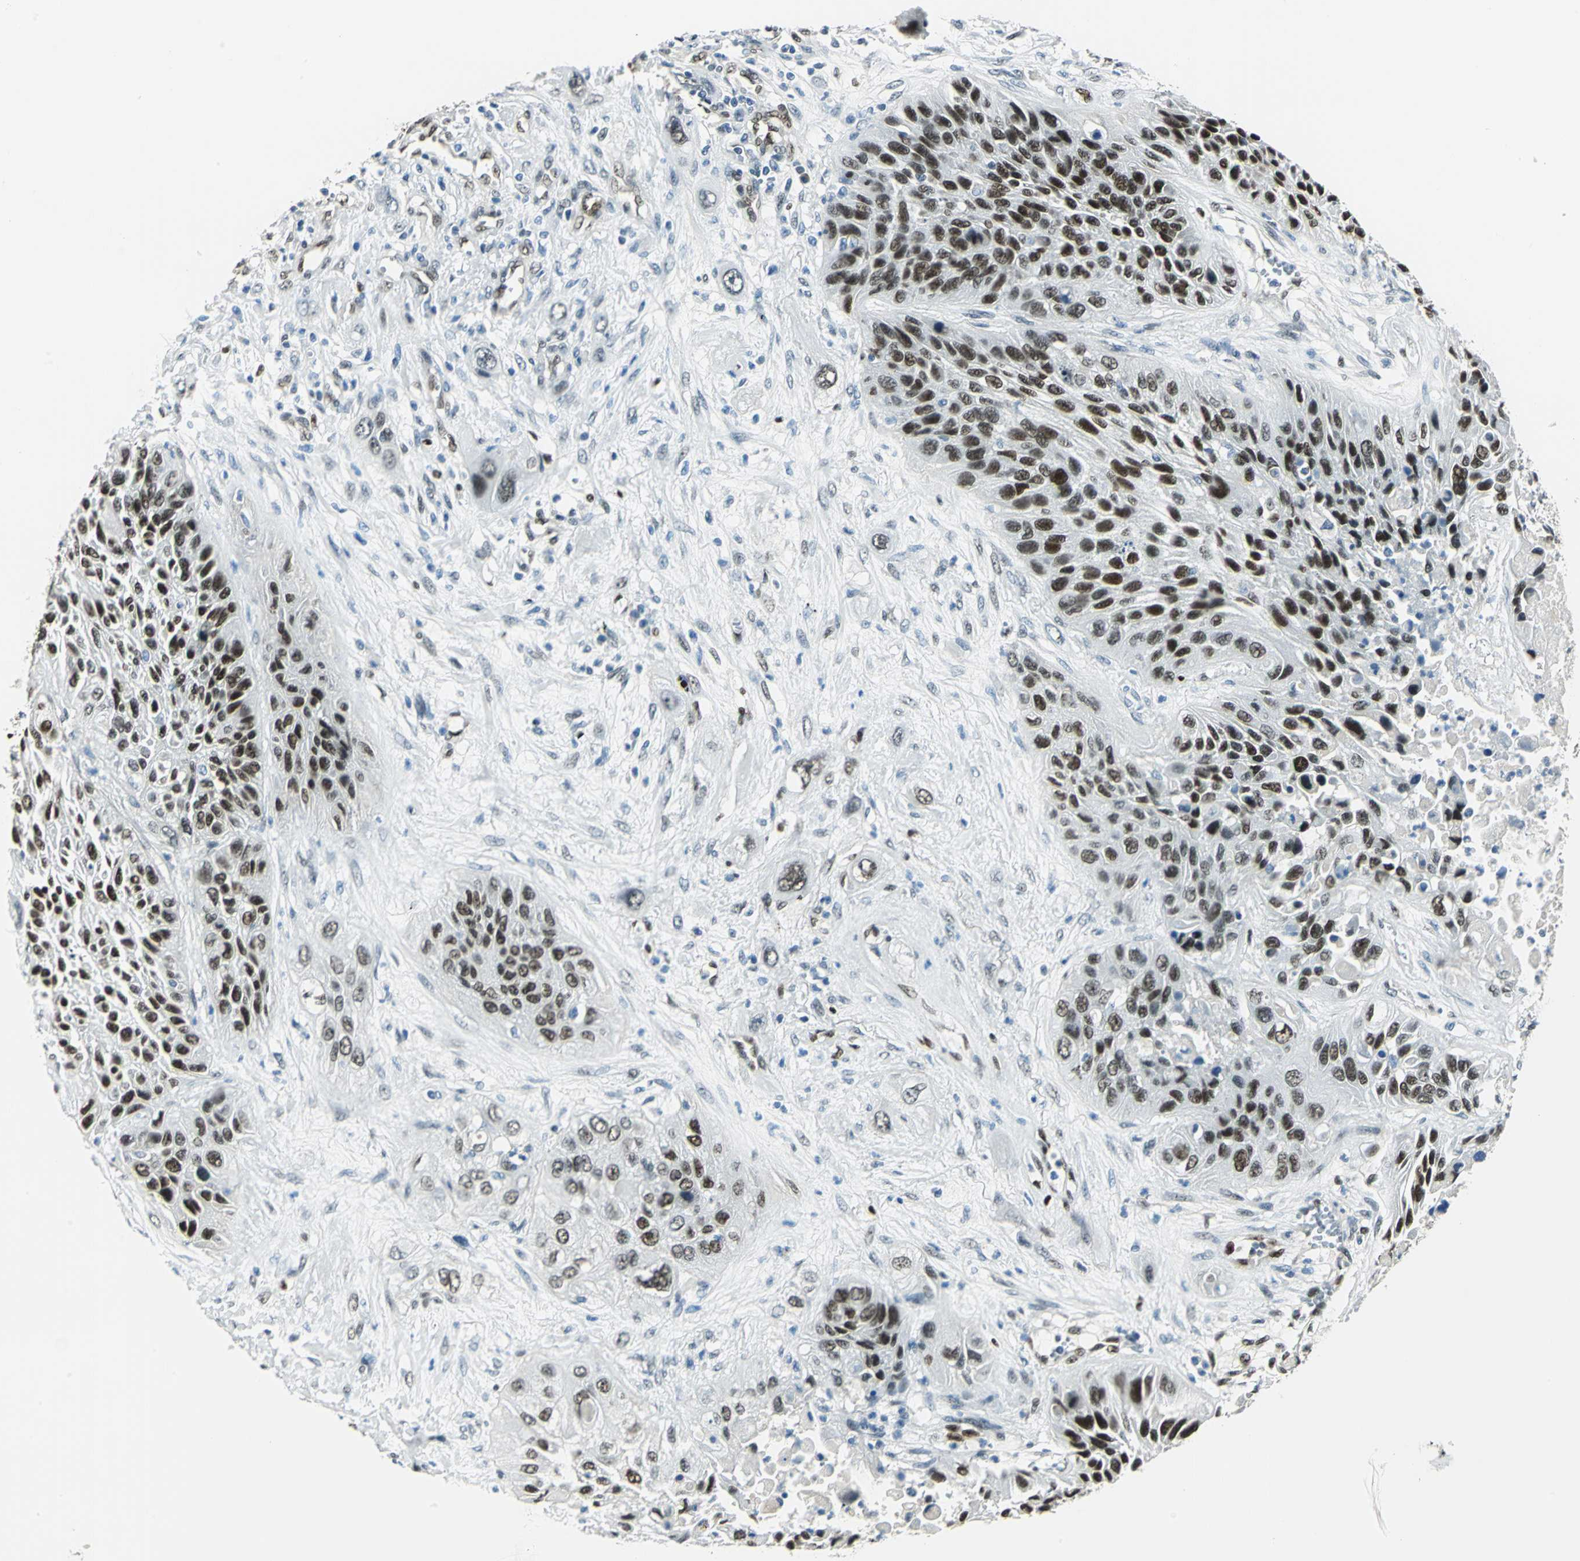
{"staining": {"intensity": "strong", "quantity": ">75%", "location": "nuclear"}, "tissue": "lung cancer", "cell_type": "Tumor cells", "image_type": "cancer", "snomed": [{"axis": "morphology", "description": "Squamous cell carcinoma, NOS"}, {"axis": "topography", "description": "Lung"}], "caption": "This is an image of immunohistochemistry staining of lung cancer (squamous cell carcinoma), which shows strong staining in the nuclear of tumor cells.", "gene": "NFIA", "patient": {"sex": "female", "age": 76}}